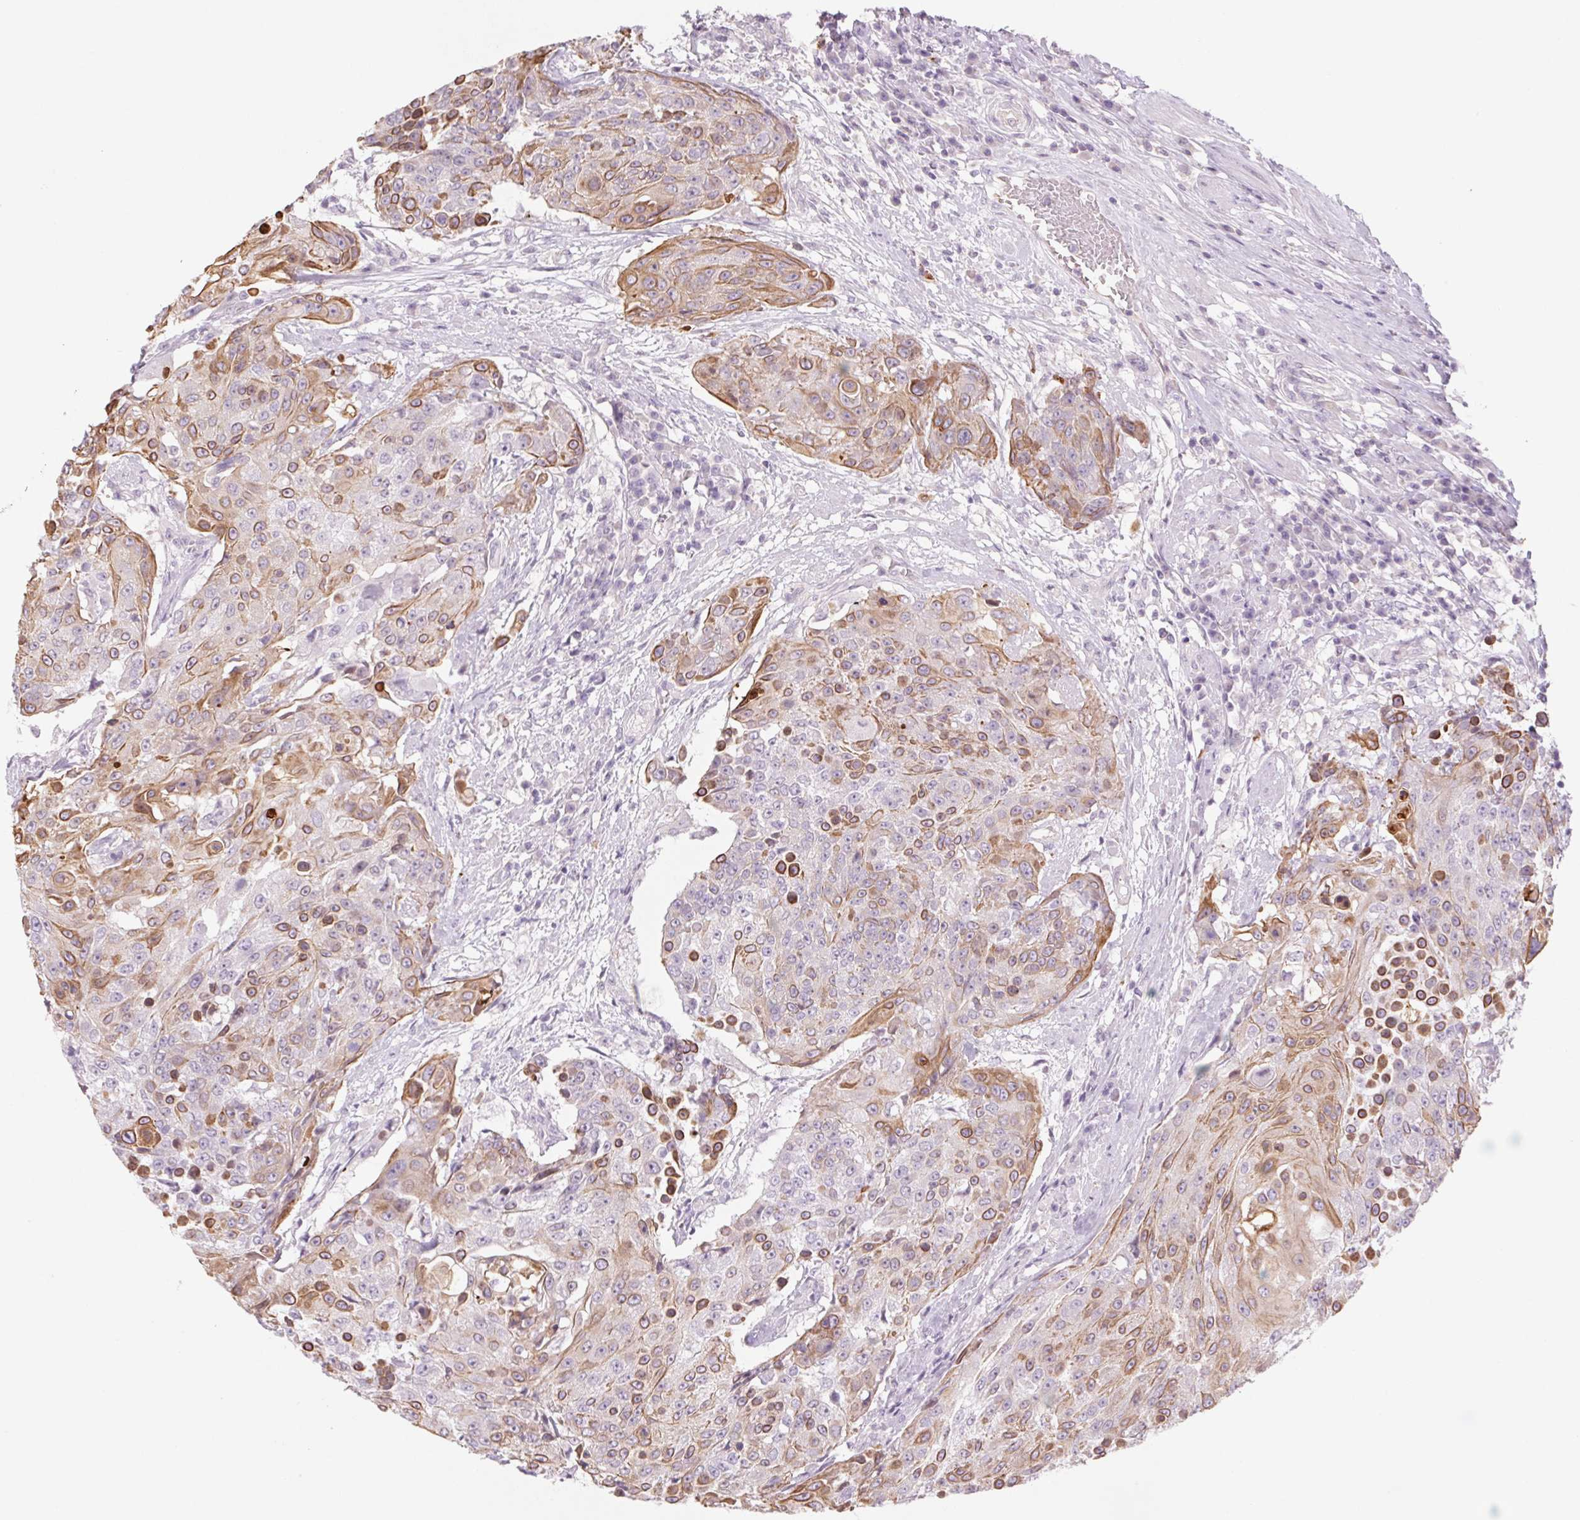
{"staining": {"intensity": "moderate", "quantity": "<25%", "location": "cytoplasmic/membranous"}, "tissue": "urothelial cancer", "cell_type": "Tumor cells", "image_type": "cancer", "snomed": [{"axis": "morphology", "description": "Urothelial carcinoma, High grade"}, {"axis": "topography", "description": "Urinary bladder"}], "caption": "Moderate cytoplasmic/membranous expression for a protein is identified in approximately <25% of tumor cells of urothelial cancer using immunohistochemistry.", "gene": "KRT1", "patient": {"sex": "female", "age": 63}}